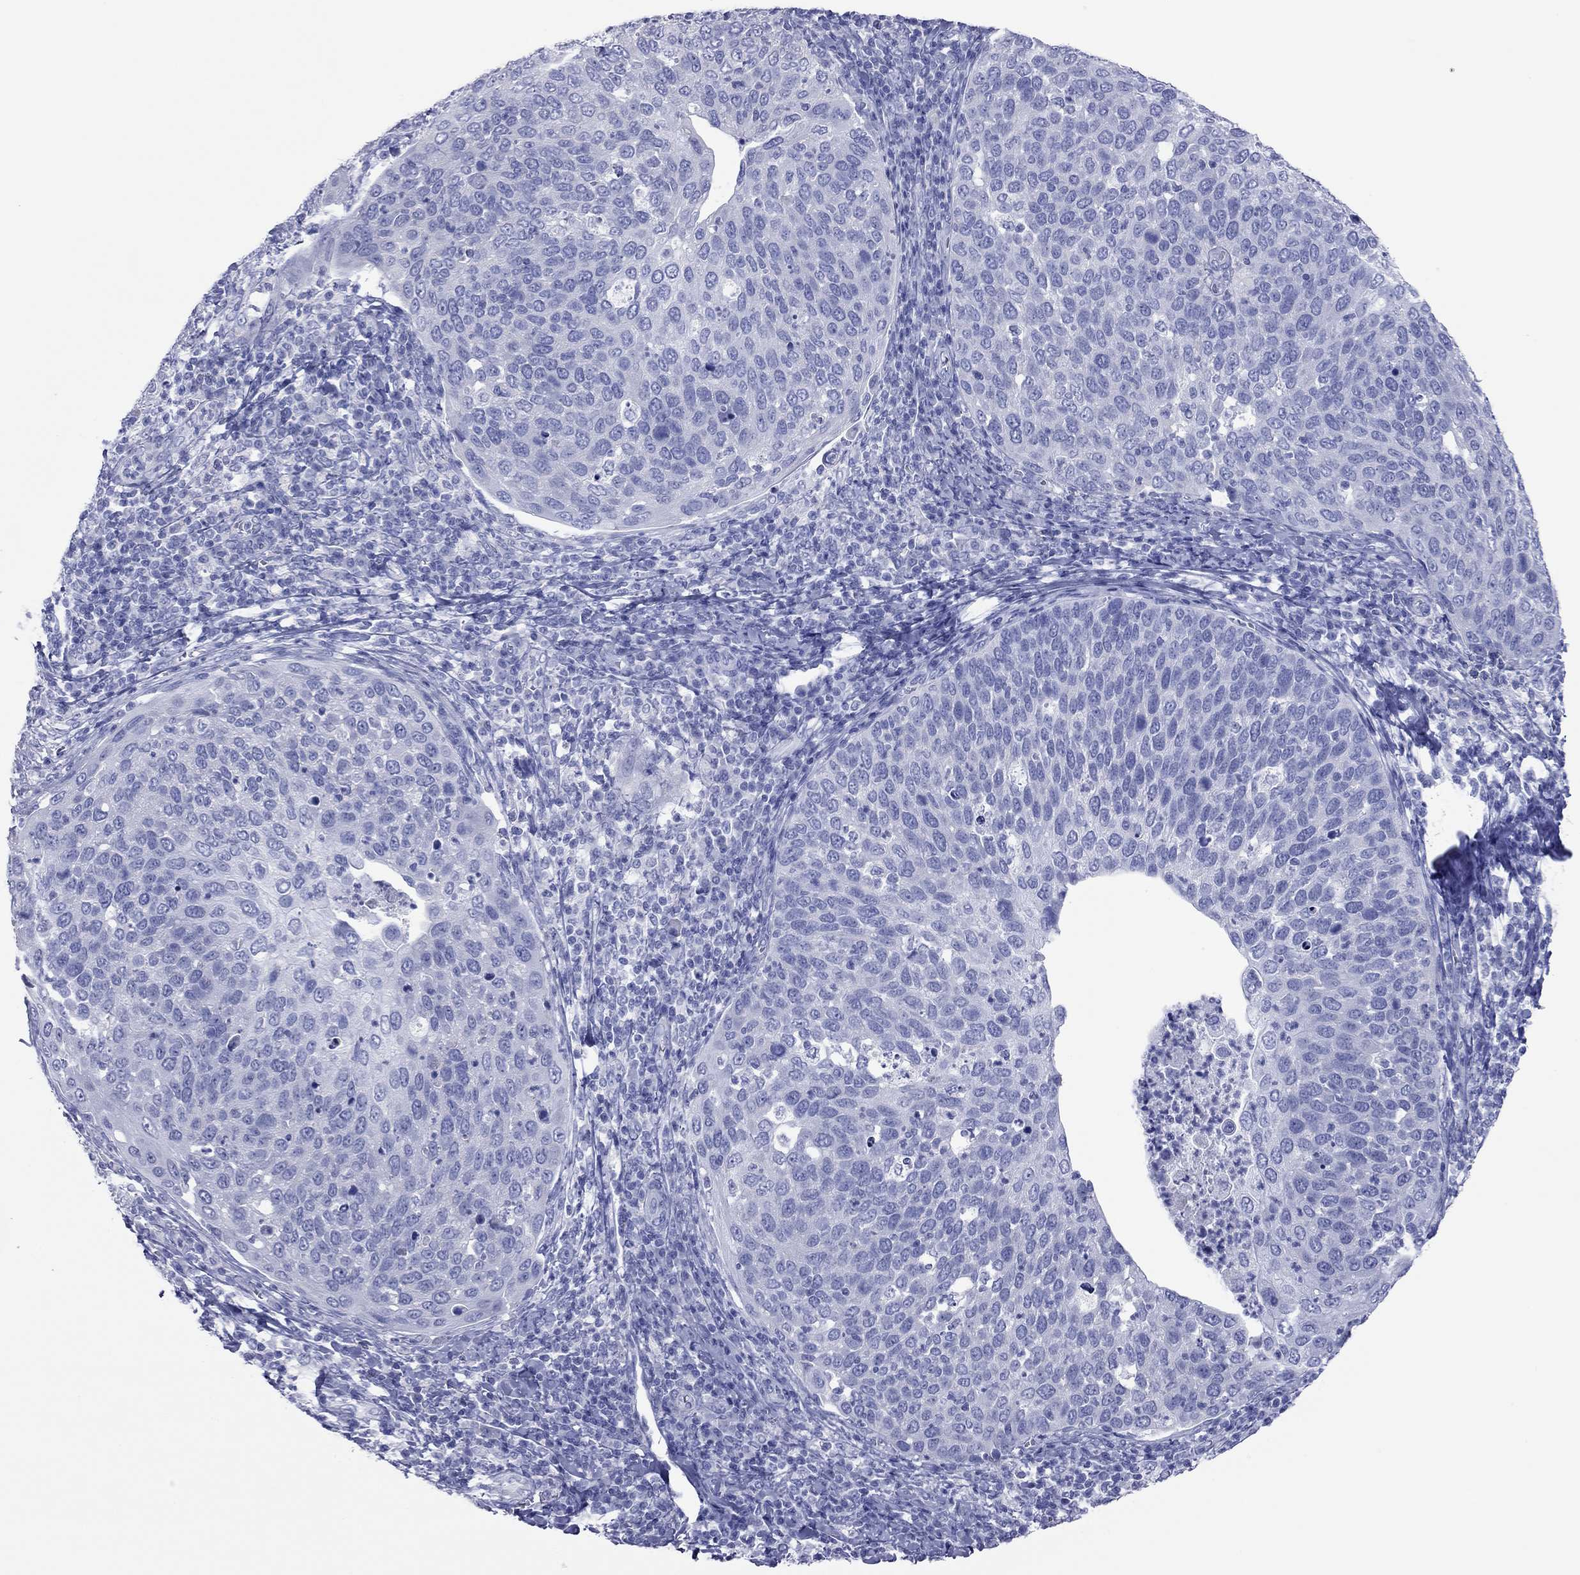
{"staining": {"intensity": "negative", "quantity": "none", "location": "none"}, "tissue": "cervical cancer", "cell_type": "Tumor cells", "image_type": "cancer", "snomed": [{"axis": "morphology", "description": "Squamous cell carcinoma, NOS"}, {"axis": "topography", "description": "Cervix"}], "caption": "IHC of cervical cancer displays no expression in tumor cells.", "gene": "VSIG10", "patient": {"sex": "female", "age": 54}}